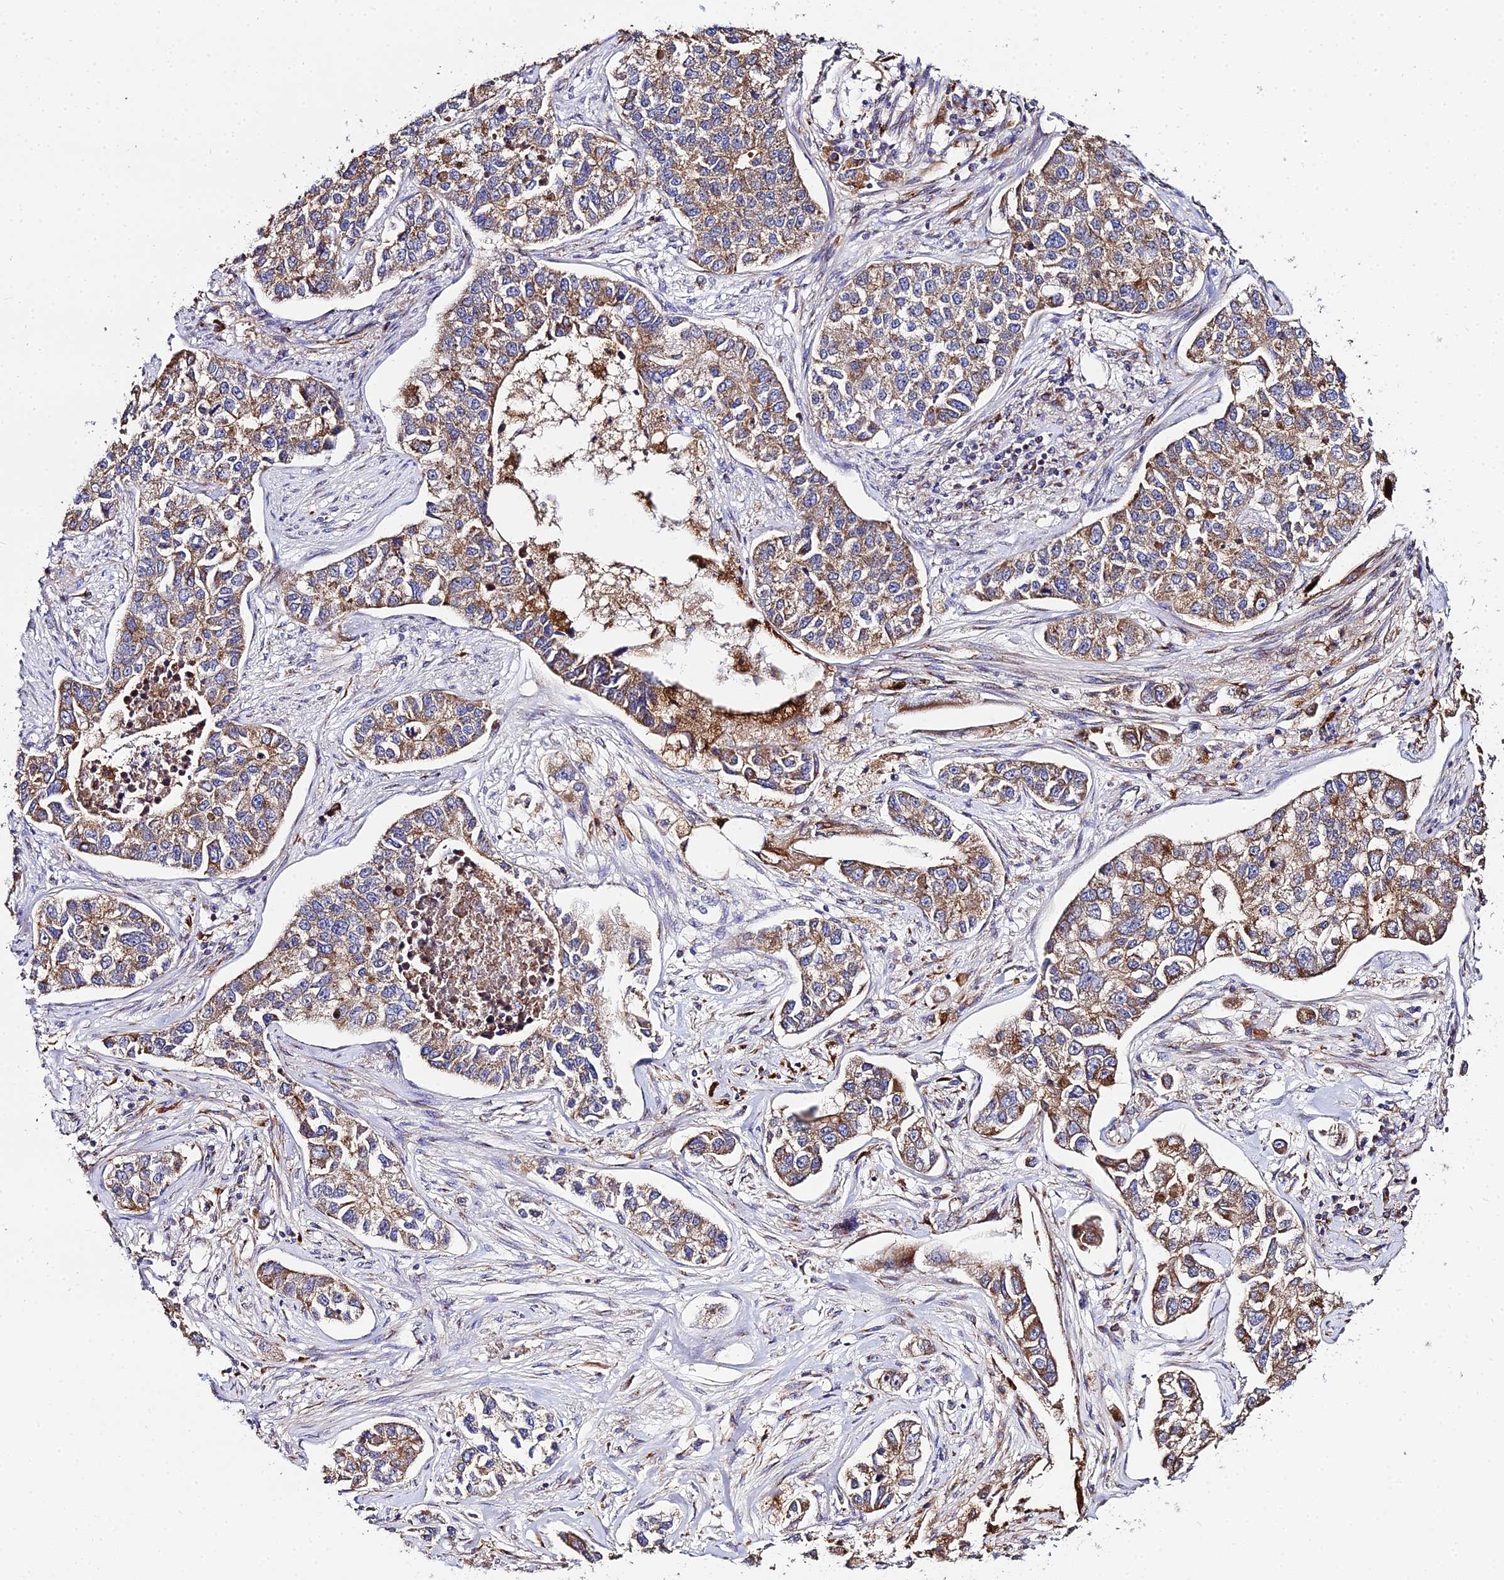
{"staining": {"intensity": "moderate", "quantity": ">75%", "location": "cytoplasmic/membranous"}, "tissue": "lung cancer", "cell_type": "Tumor cells", "image_type": "cancer", "snomed": [{"axis": "morphology", "description": "Adenocarcinoma, NOS"}, {"axis": "topography", "description": "Lung"}], "caption": "This photomicrograph demonstrates IHC staining of lung cancer, with medium moderate cytoplasmic/membranous expression in about >75% of tumor cells.", "gene": "PEX19", "patient": {"sex": "male", "age": 49}}